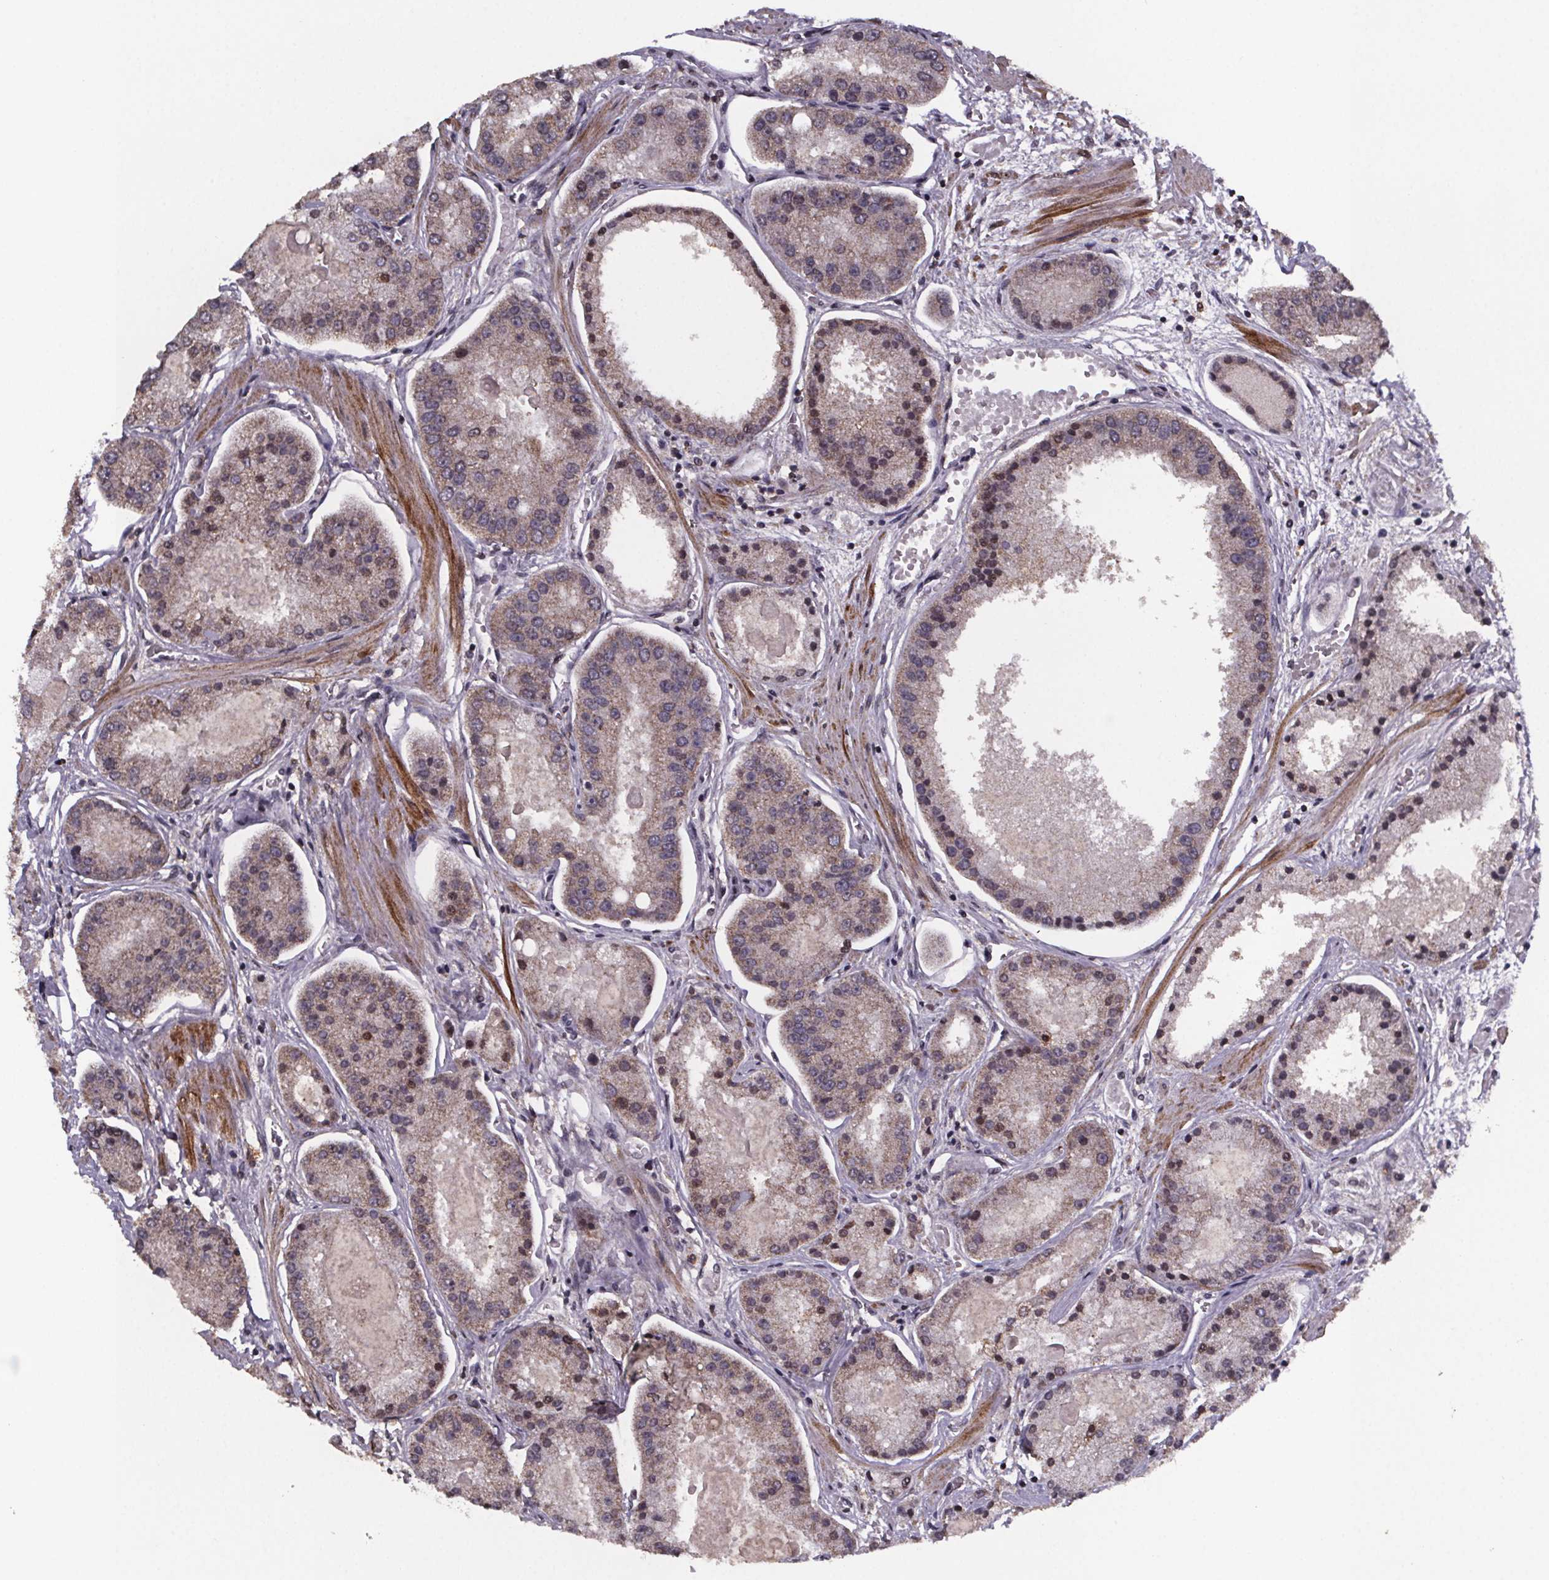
{"staining": {"intensity": "weak", "quantity": "<25%", "location": "cytoplasmic/membranous"}, "tissue": "prostate cancer", "cell_type": "Tumor cells", "image_type": "cancer", "snomed": [{"axis": "morphology", "description": "Adenocarcinoma, High grade"}, {"axis": "topography", "description": "Prostate"}], "caption": "The immunohistochemistry (IHC) photomicrograph has no significant expression in tumor cells of high-grade adenocarcinoma (prostate) tissue.", "gene": "PALLD", "patient": {"sex": "male", "age": 67}}